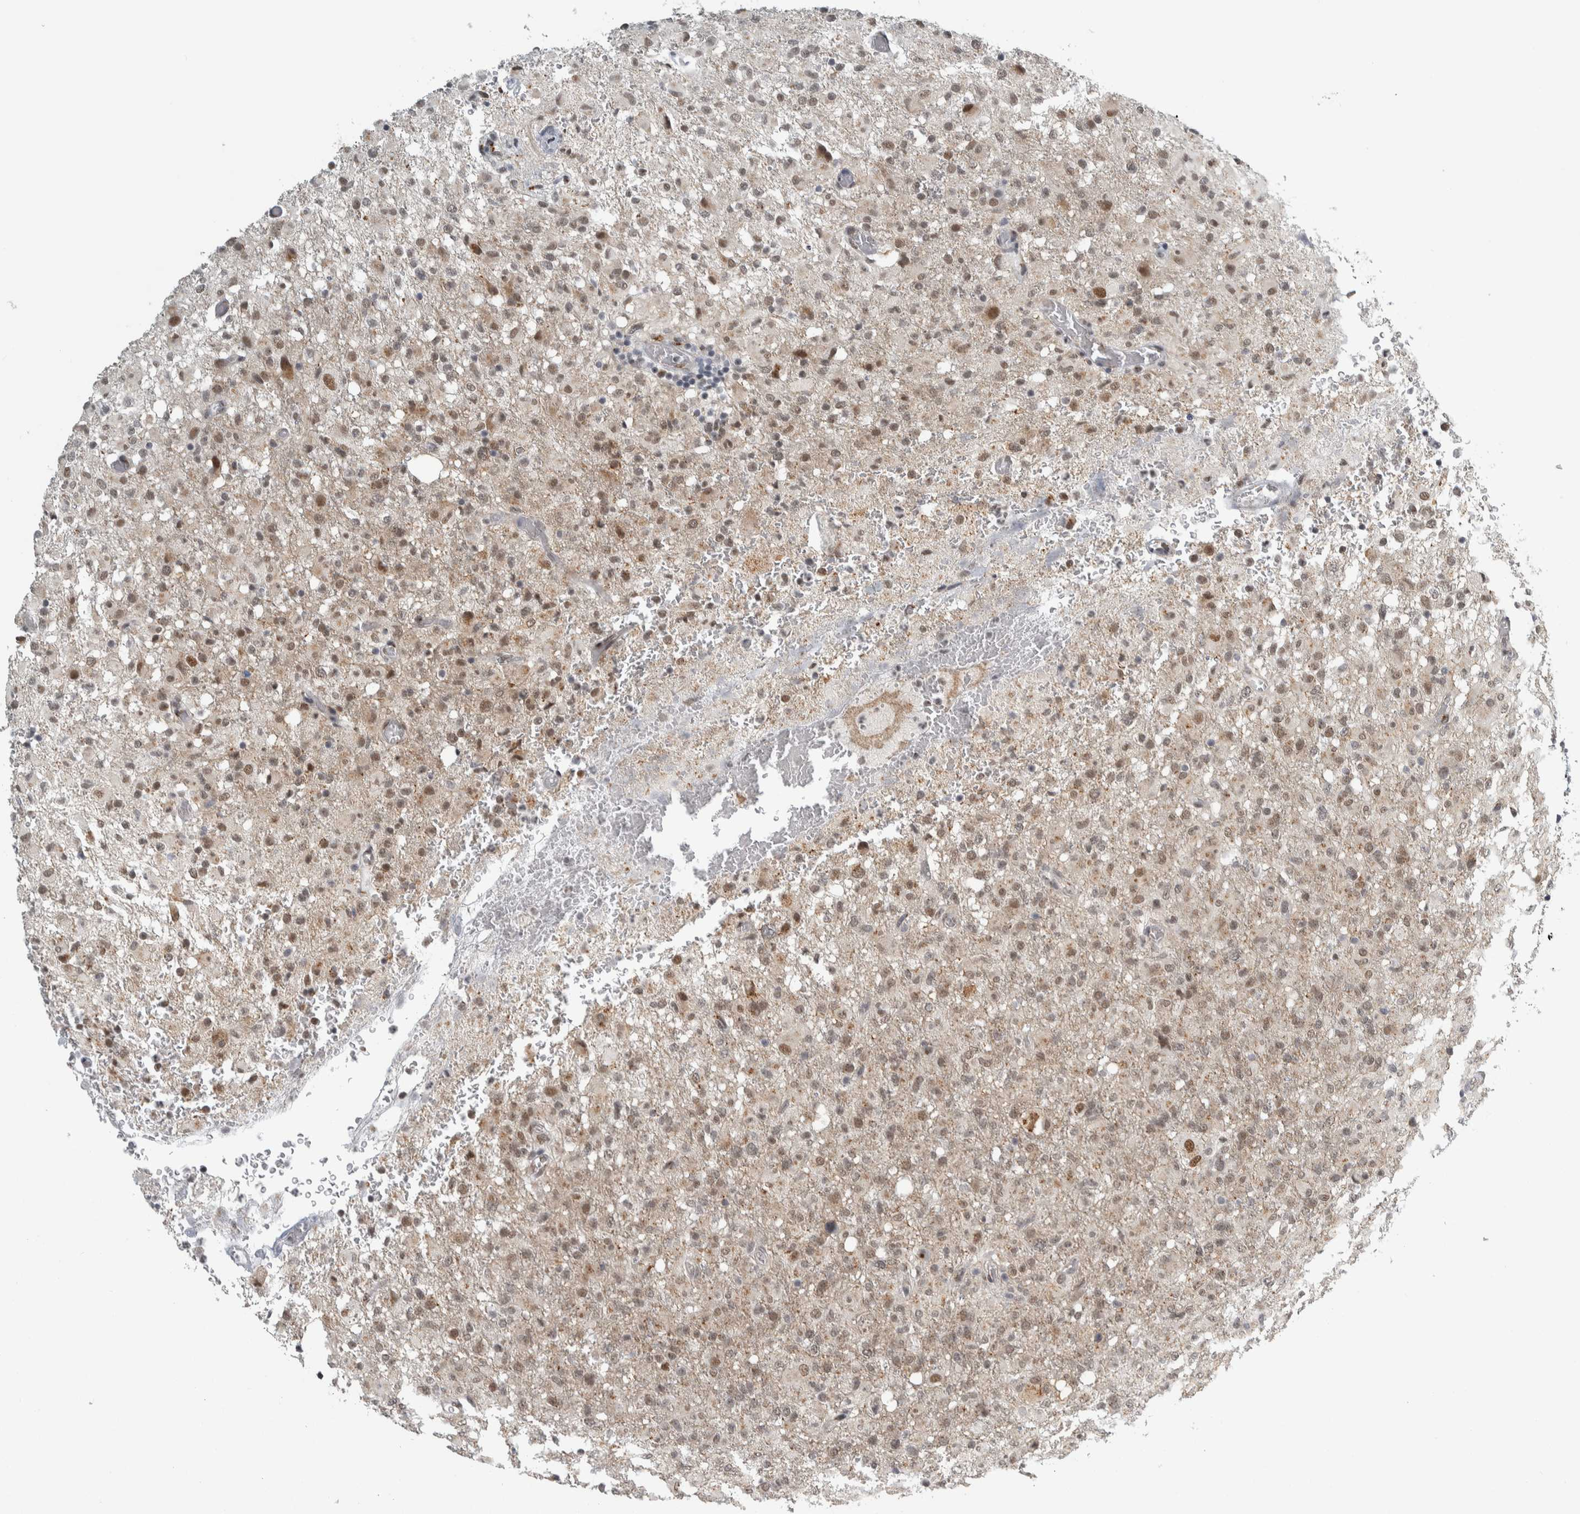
{"staining": {"intensity": "weak", "quantity": "25%-75%", "location": "cytoplasmic/membranous,nuclear"}, "tissue": "glioma", "cell_type": "Tumor cells", "image_type": "cancer", "snomed": [{"axis": "morphology", "description": "Glioma, malignant, High grade"}, {"axis": "topography", "description": "Brain"}], "caption": "DAB immunohistochemical staining of malignant glioma (high-grade) shows weak cytoplasmic/membranous and nuclear protein expression in about 25%-75% of tumor cells. (IHC, brightfield microscopy, high magnification).", "gene": "ZMYND8", "patient": {"sex": "female", "age": 57}}